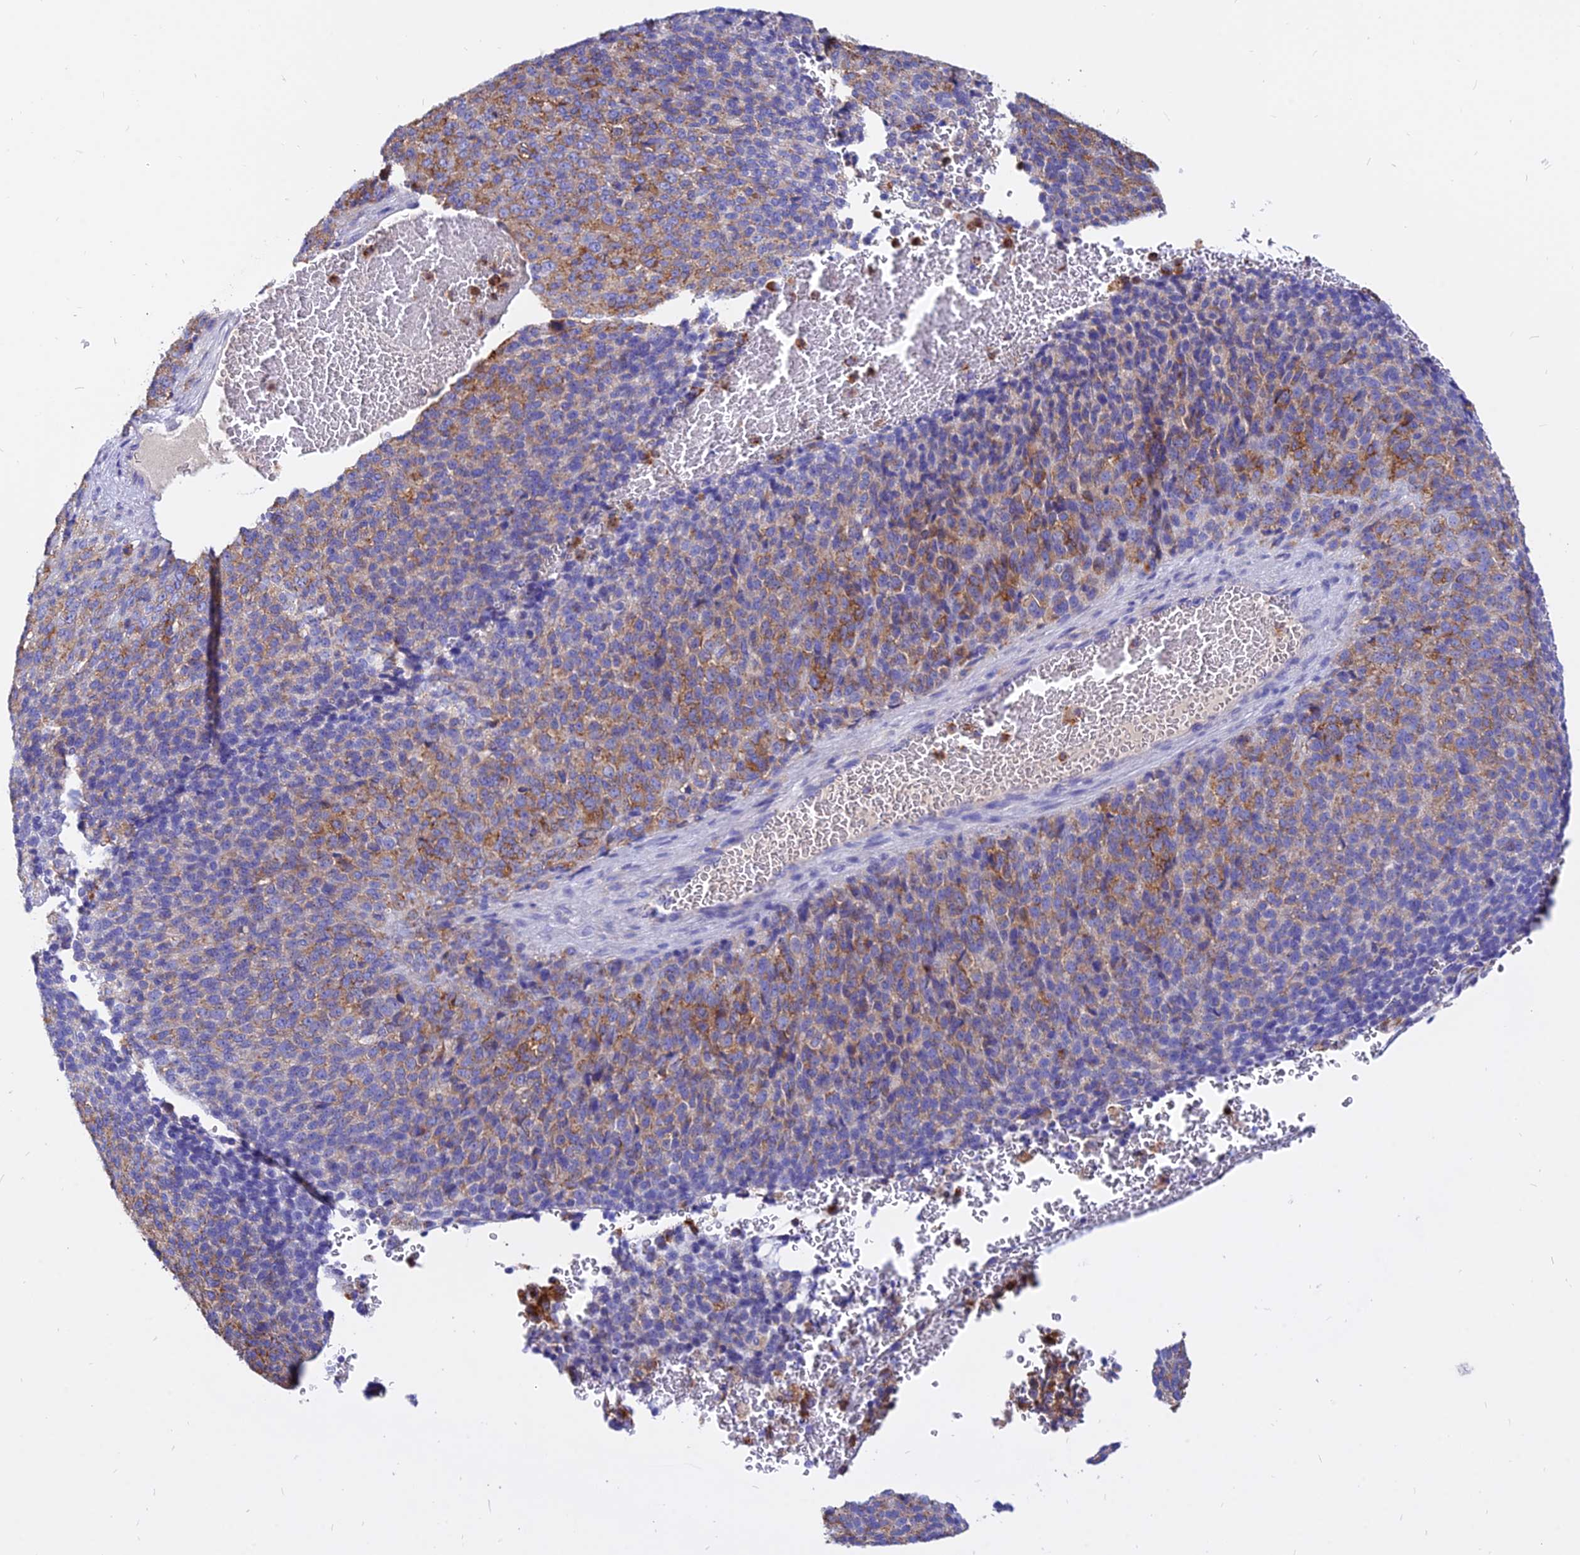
{"staining": {"intensity": "moderate", "quantity": ">75%", "location": "cytoplasmic/membranous"}, "tissue": "melanoma", "cell_type": "Tumor cells", "image_type": "cancer", "snomed": [{"axis": "morphology", "description": "Malignant melanoma, Metastatic site"}, {"axis": "topography", "description": "Brain"}], "caption": "About >75% of tumor cells in human malignant melanoma (metastatic site) demonstrate moderate cytoplasmic/membranous protein positivity as visualized by brown immunohistochemical staining.", "gene": "AGTRAP", "patient": {"sex": "female", "age": 56}}